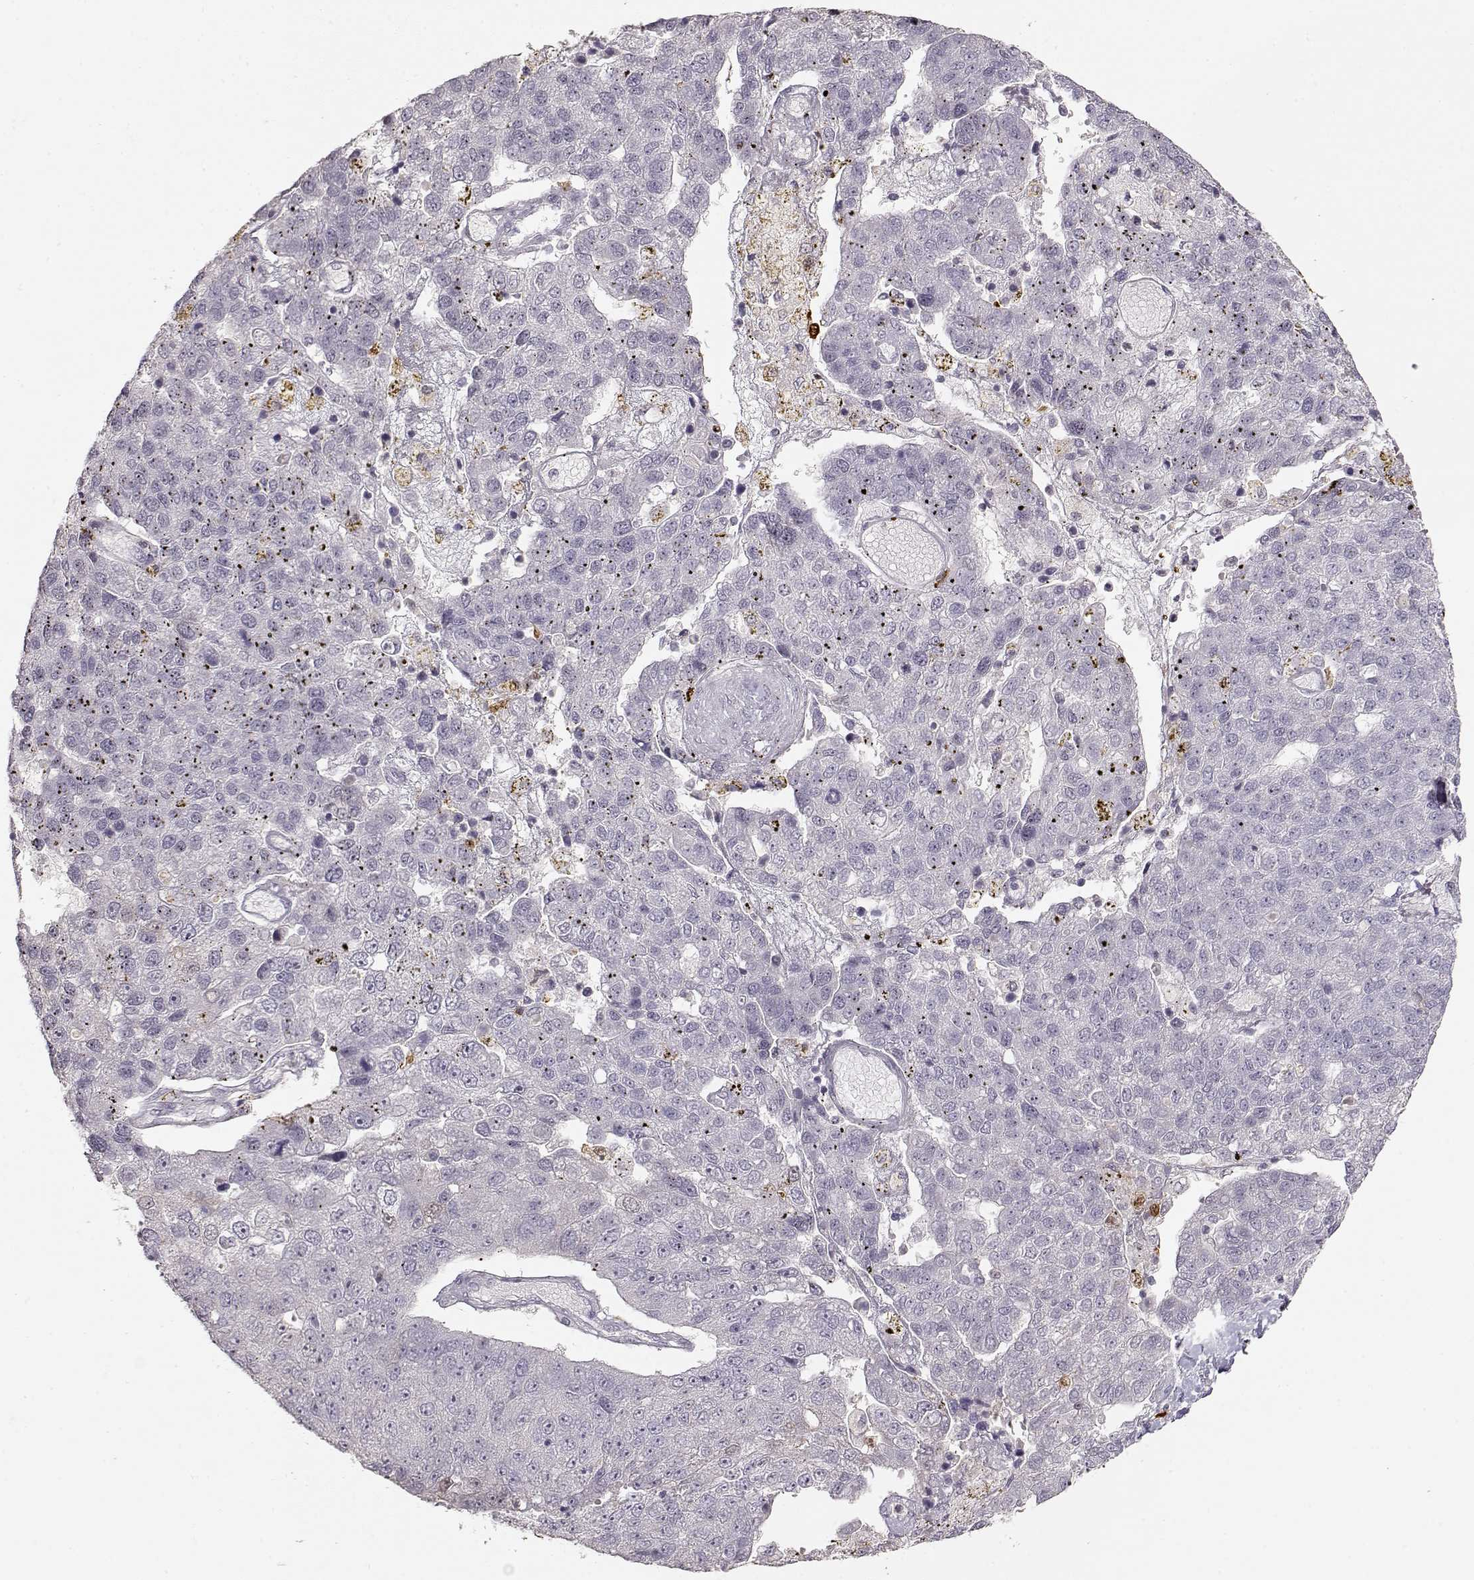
{"staining": {"intensity": "negative", "quantity": "none", "location": "none"}, "tissue": "pancreatic cancer", "cell_type": "Tumor cells", "image_type": "cancer", "snomed": [{"axis": "morphology", "description": "Adenocarcinoma, NOS"}, {"axis": "topography", "description": "Pancreas"}], "caption": "This histopathology image is of pancreatic cancer stained with immunohistochemistry to label a protein in brown with the nuclei are counter-stained blue. There is no expression in tumor cells.", "gene": "S100B", "patient": {"sex": "female", "age": 61}}